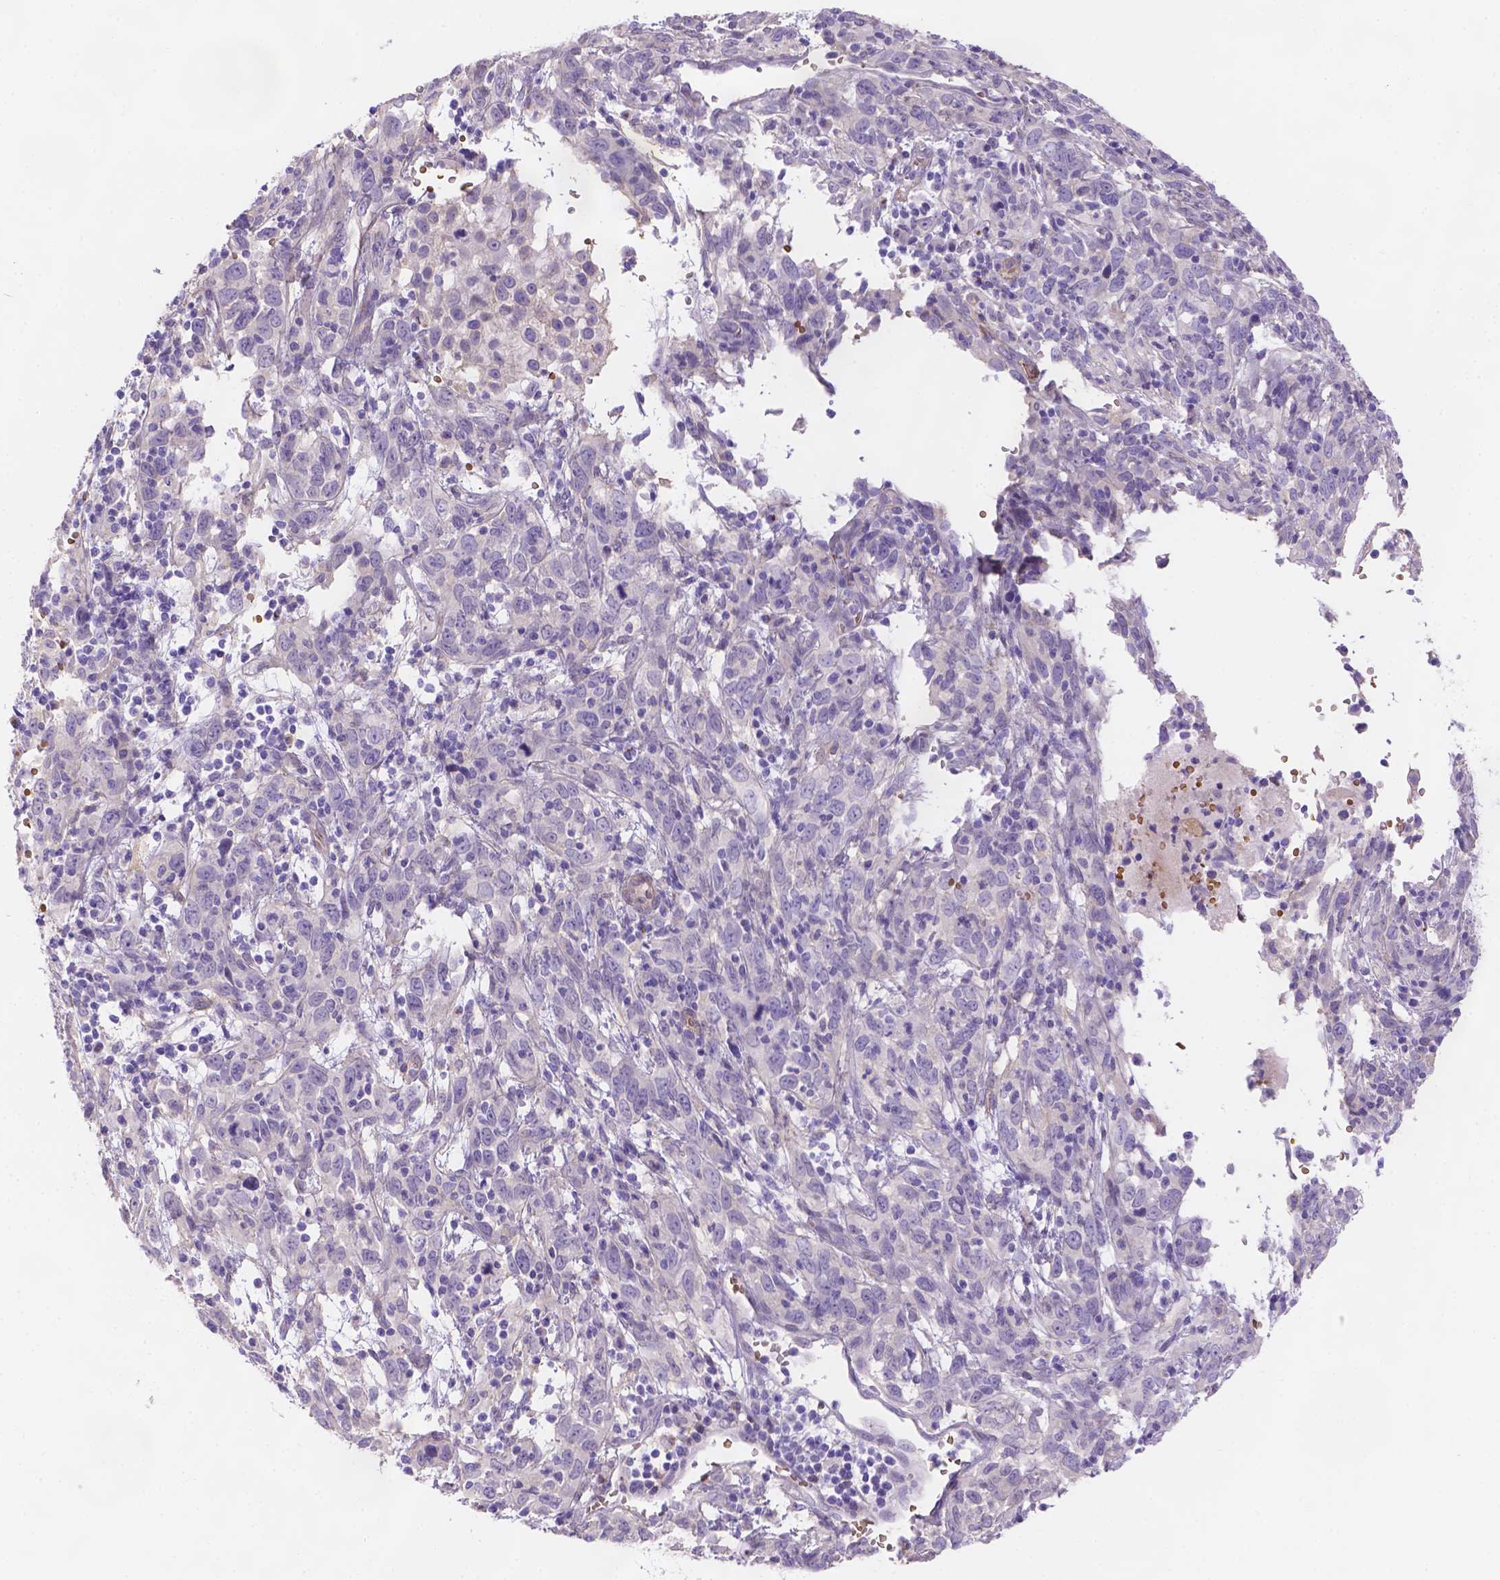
{"staining": {"intensity": "negative", "quantity": "none", "location": "none"}, "tissue": "cervical cancer", "cell_type": "Tumor cells", "image_type": "cancer", "snomed": [{"axis": "morphology", "description": "Adenocarcinoma, NOS"}, {"axis": "topography", "description": "Cervix"}], "caption": "There is no significant expression in tumor cells of cervical cancer. Brightfield microscopy of immunohistochemistry stained with DAB (brown) and hematoxylin (blue), captured at high magnification.", "gene": "SLC40A1", "patient": {"sex": "female", "age": 40}}